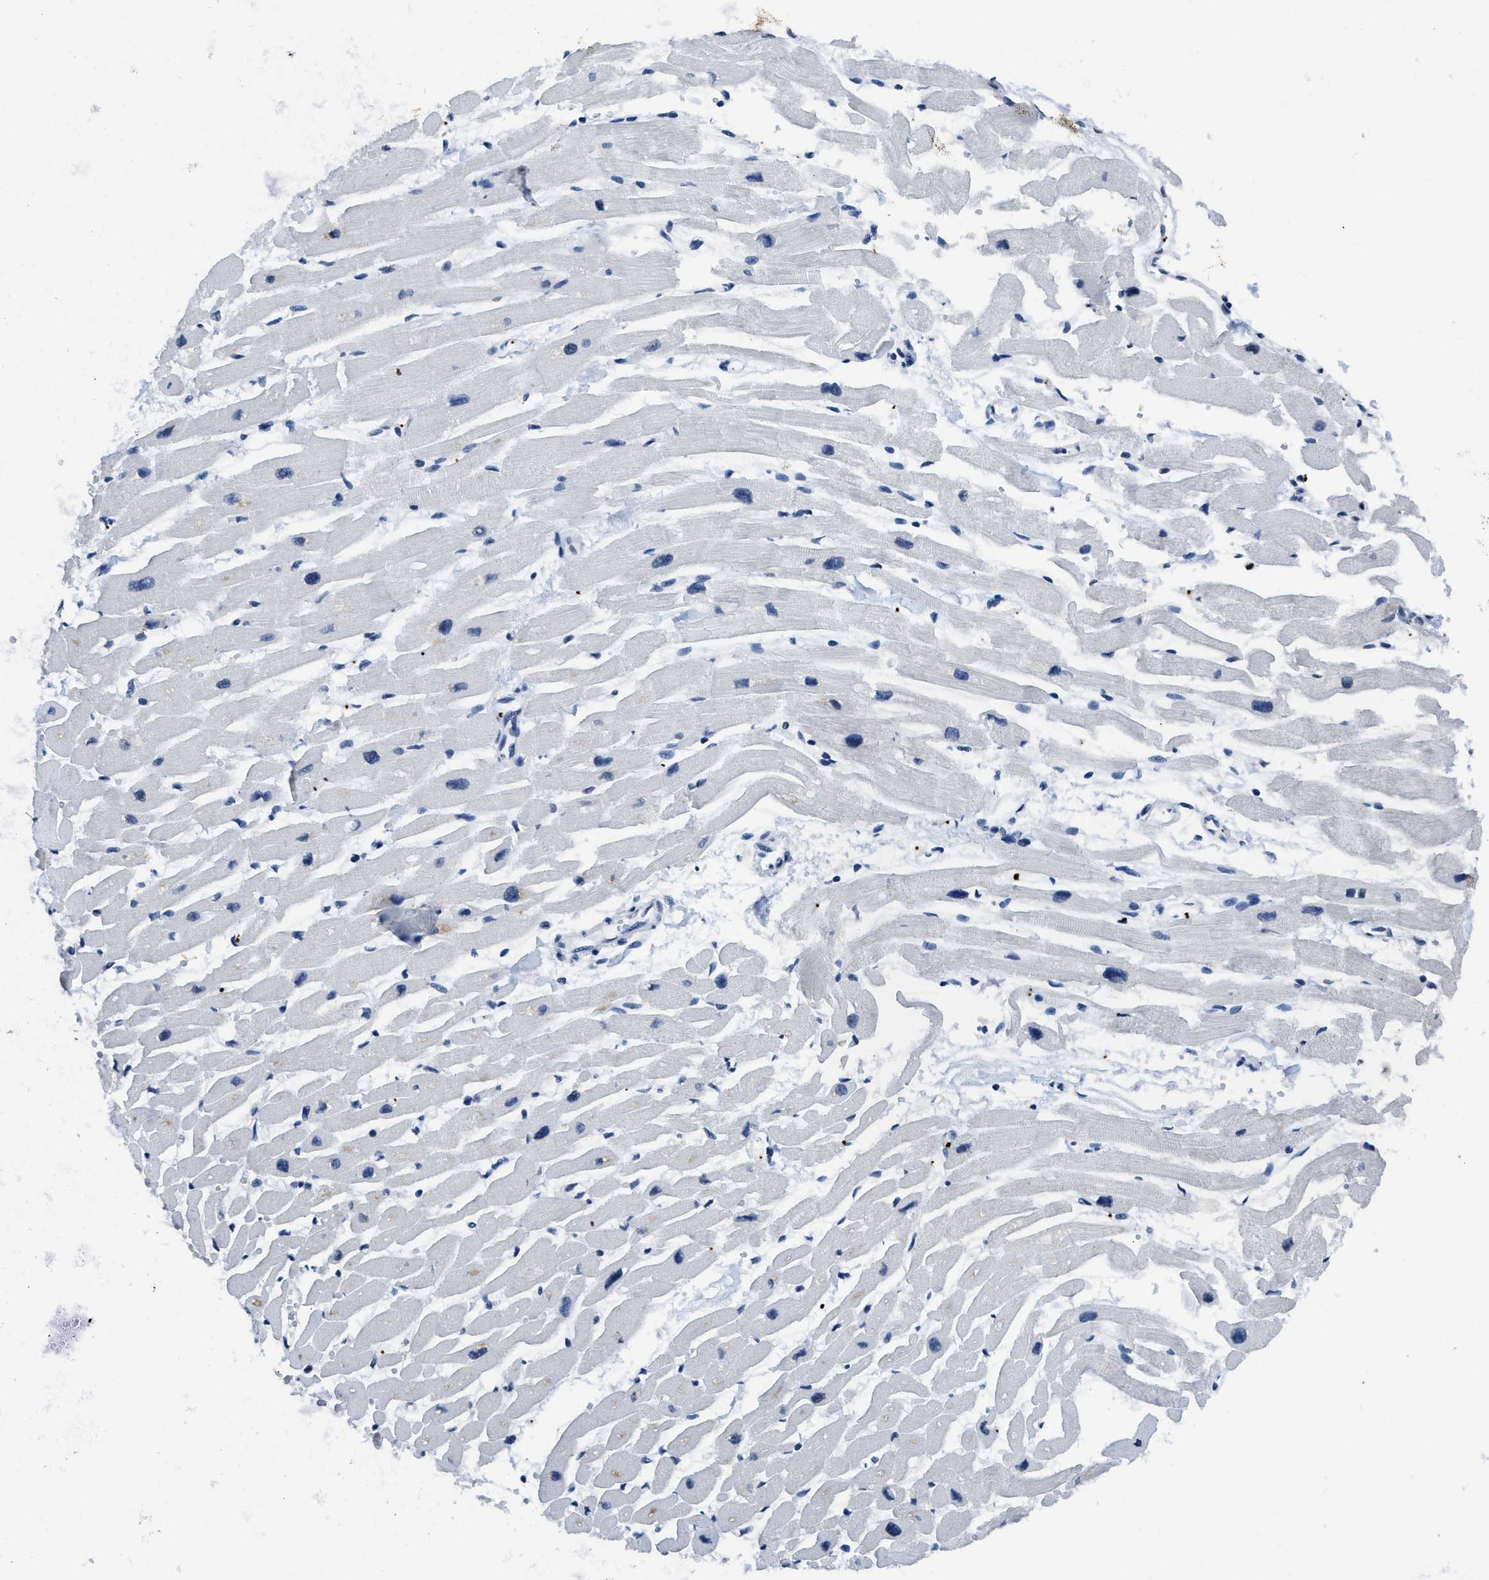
{"staining": {"intensity": "negative", "quantity": "none", "location": "none"}, "tissue": "heart muscle", "cell_type": "Cardiomyocytes", "image_type": "normal", "snomed": [{"axis": "morphology", "description": "Normal tissue, NOS"}, {"axis": "topography", "description": "Heart"}], "caption": "There is no significant expression in cardiomyocytes of heart muscle. (Immunohistochemistry (ihc), brightfield microscopy, high magnification).", "gene": "ITGA2B", "patient": {"sex": "female", "age": 54}}